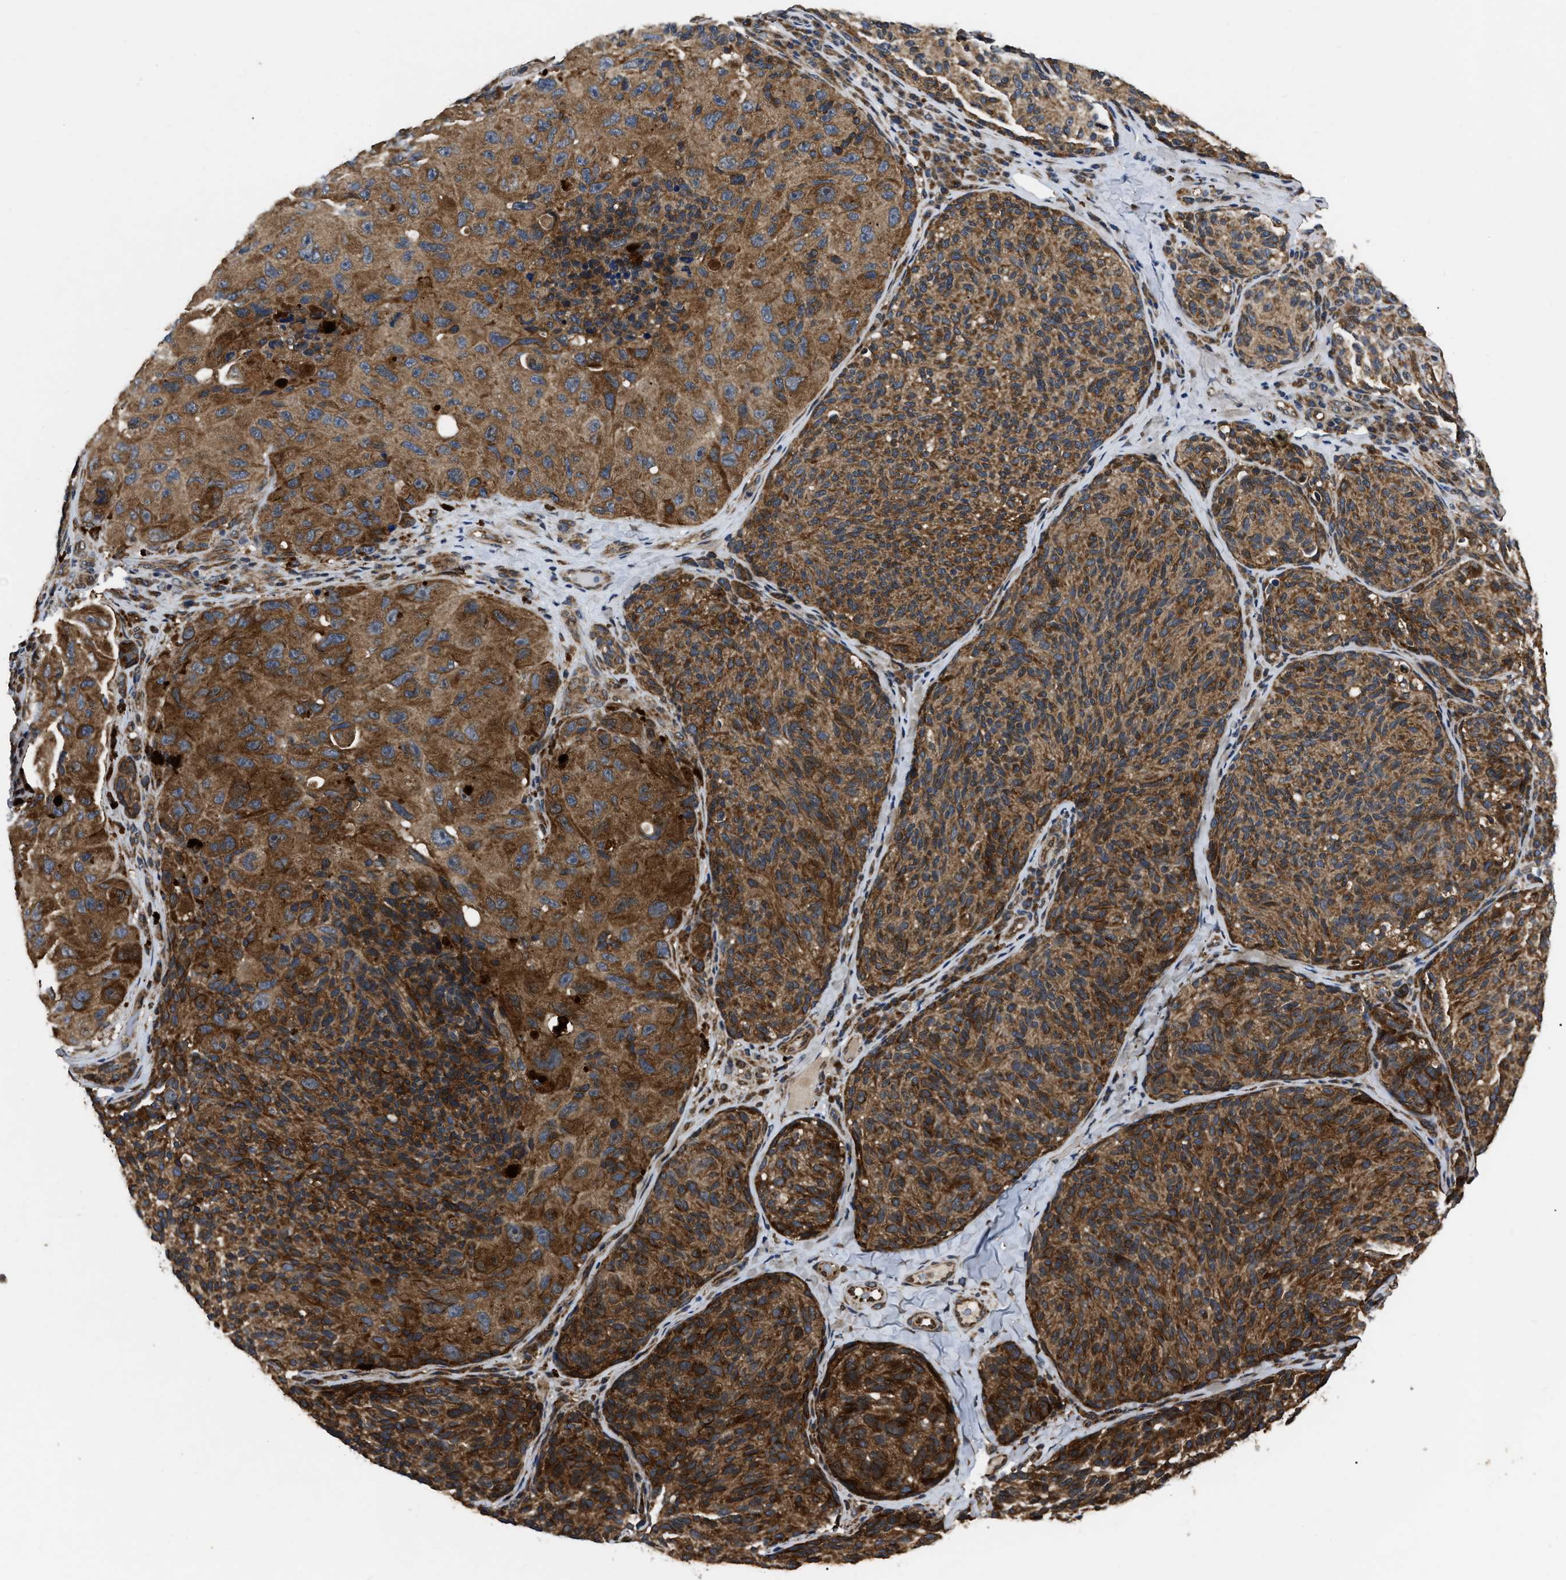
{"staining": {"intensity": "strong", "quantity": ">75%", "location": "cytoplasmic/membranous"}, "tissue": "melanoma", "cell_type": "Tumor cells", "image_type": "cancer", "snomed": [{"axis": "morphology", "description": "Malignant melanoma, NOS"}, {"axis": "topography", "description": "Skin"}], "caption": "Human melanoma stained with a brown dye exhibits strong cytoplasmic/membranous positive expression in approximately >75% of tumor cells.", "gene": "PPWD1", "patient": {"sex": "female", "age": 73}}